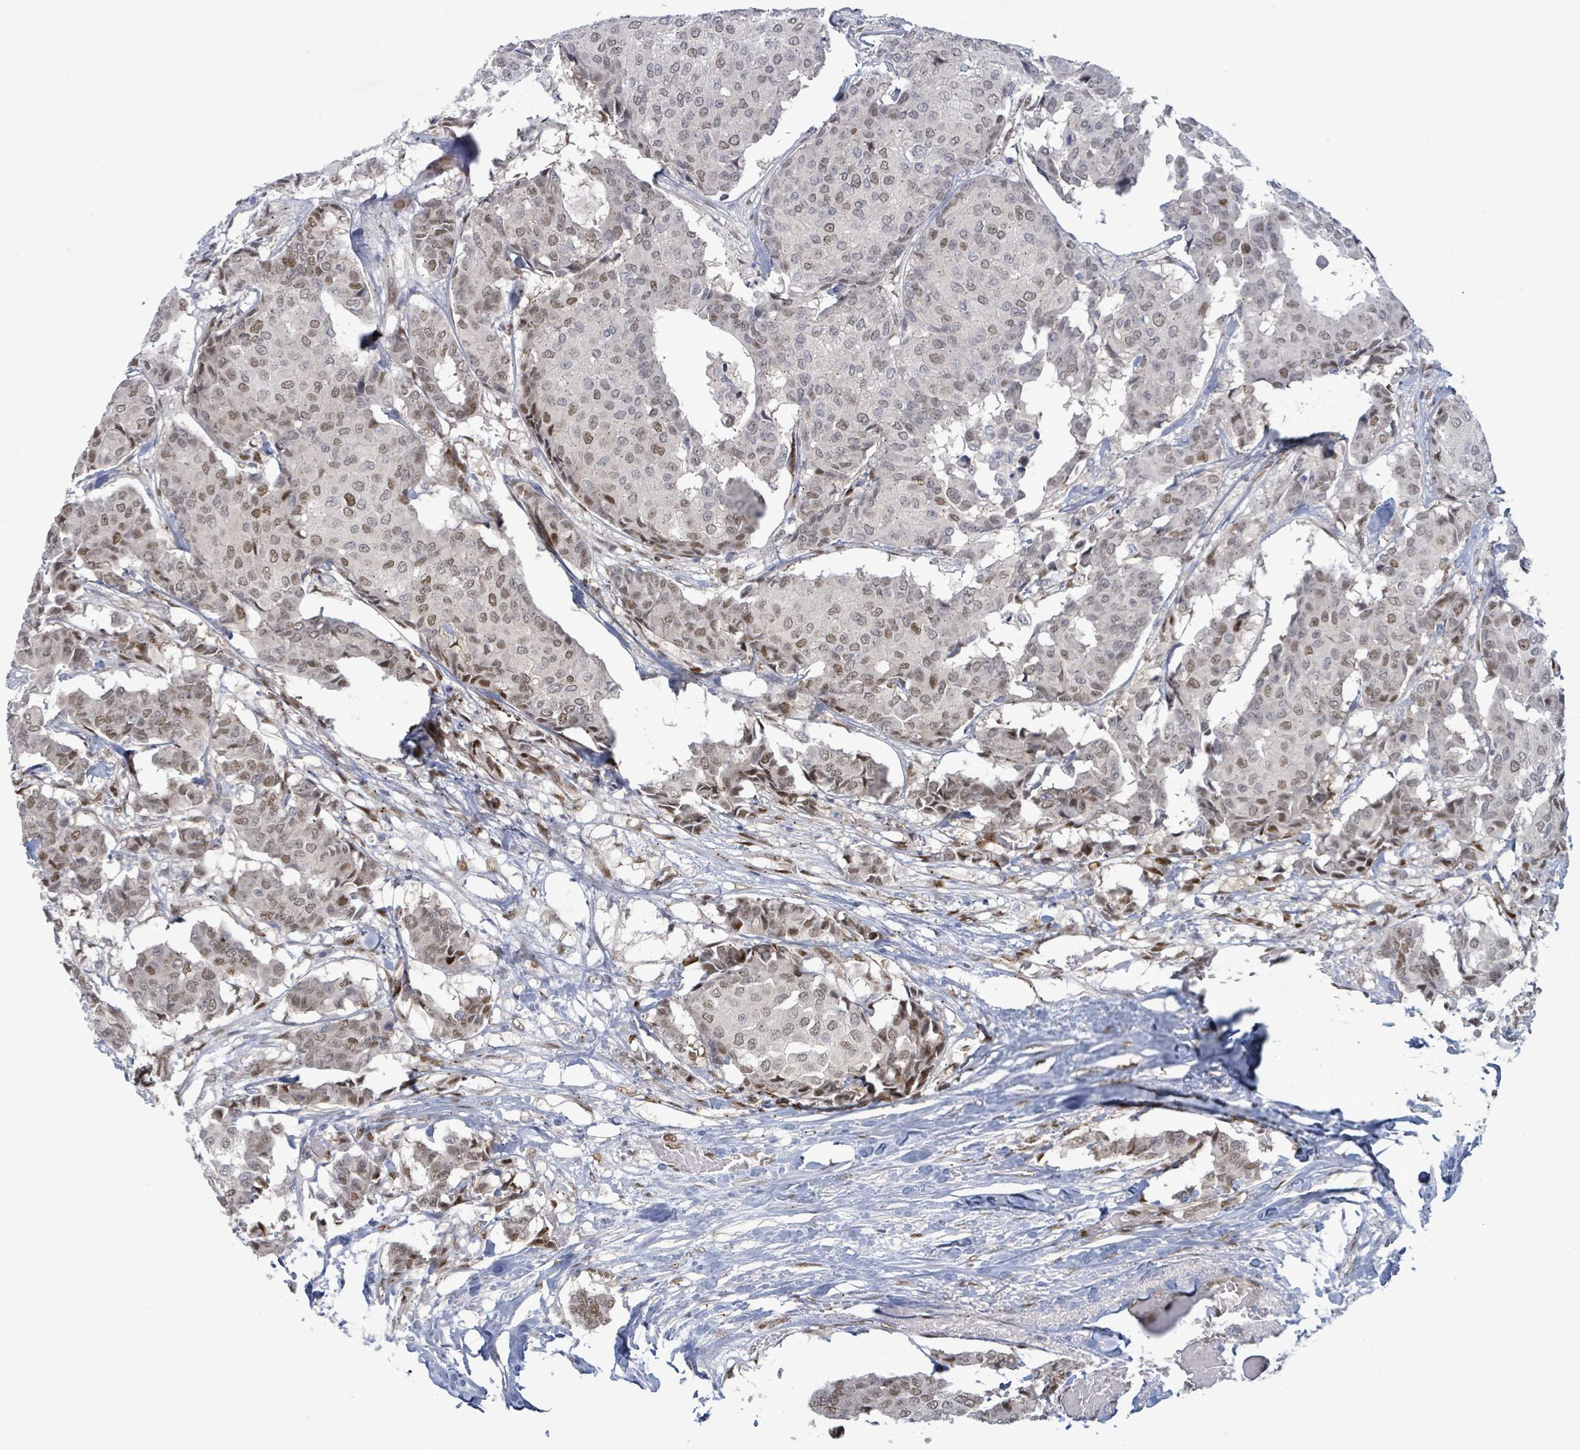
{"staining": {"intensity": "moderate", "quantity": ">75%", "location": "nuclear"}, "tissue": "breast cancer", "cell_type": "Tumor cells", "image_type": "cancer", "snomed": [{"axis": "morphology", "description": "Duct carcinoma"}, {"axis": "topography", "description": "Breast"}], "caption": "Breast intraductal carcinoma stained with a protein marker exhibits moderate staining in tumor cells.", "gene": "TUSC1", "patient": {"sex": "female", "age": 75}}